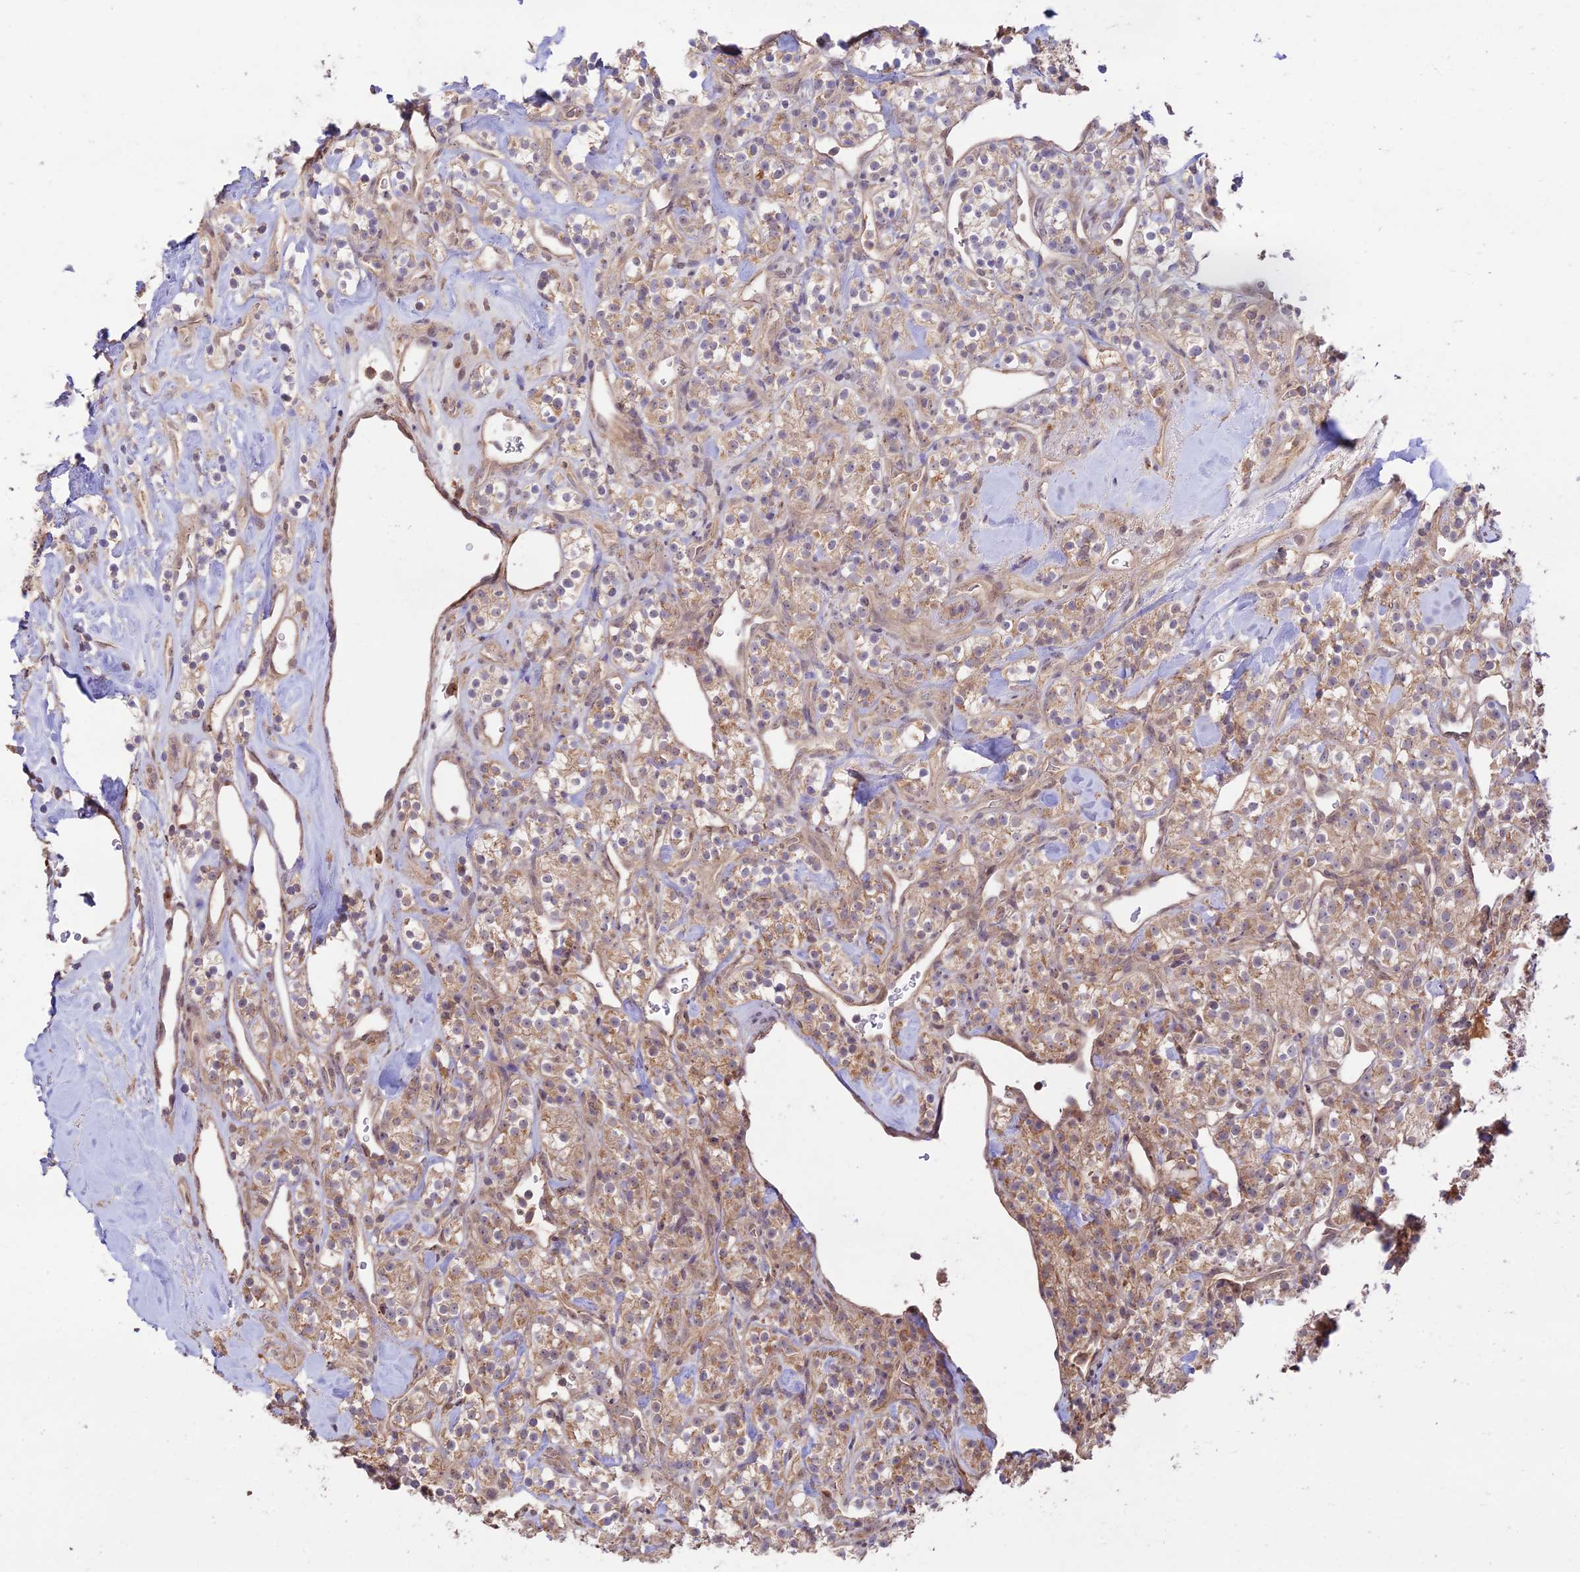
{"staining": {"intensity": "weak", "quantity": "25%-75%", "location": "cytoplasmic/membranous"}, "tissue": "renal cancer", "cell_type": "Tumor cells", "image_type": "cancer", "snomed": [{"axis": "morphology", "description": "Adenocarcinoma, NOS"}, {"axis": "topography", "description": "Kidney"}], "caption": "Protein positivity by IHC exhibits weak cytoplasmic/membranous positivity in about 25%-75% of tumor cells in renal cancer (adenocarcinoma). The protein of interest is shown in brown color, while the nuclei are stained blue.", "gene": "CLCF1", "patient": {"sex": "male", "age": 77}}